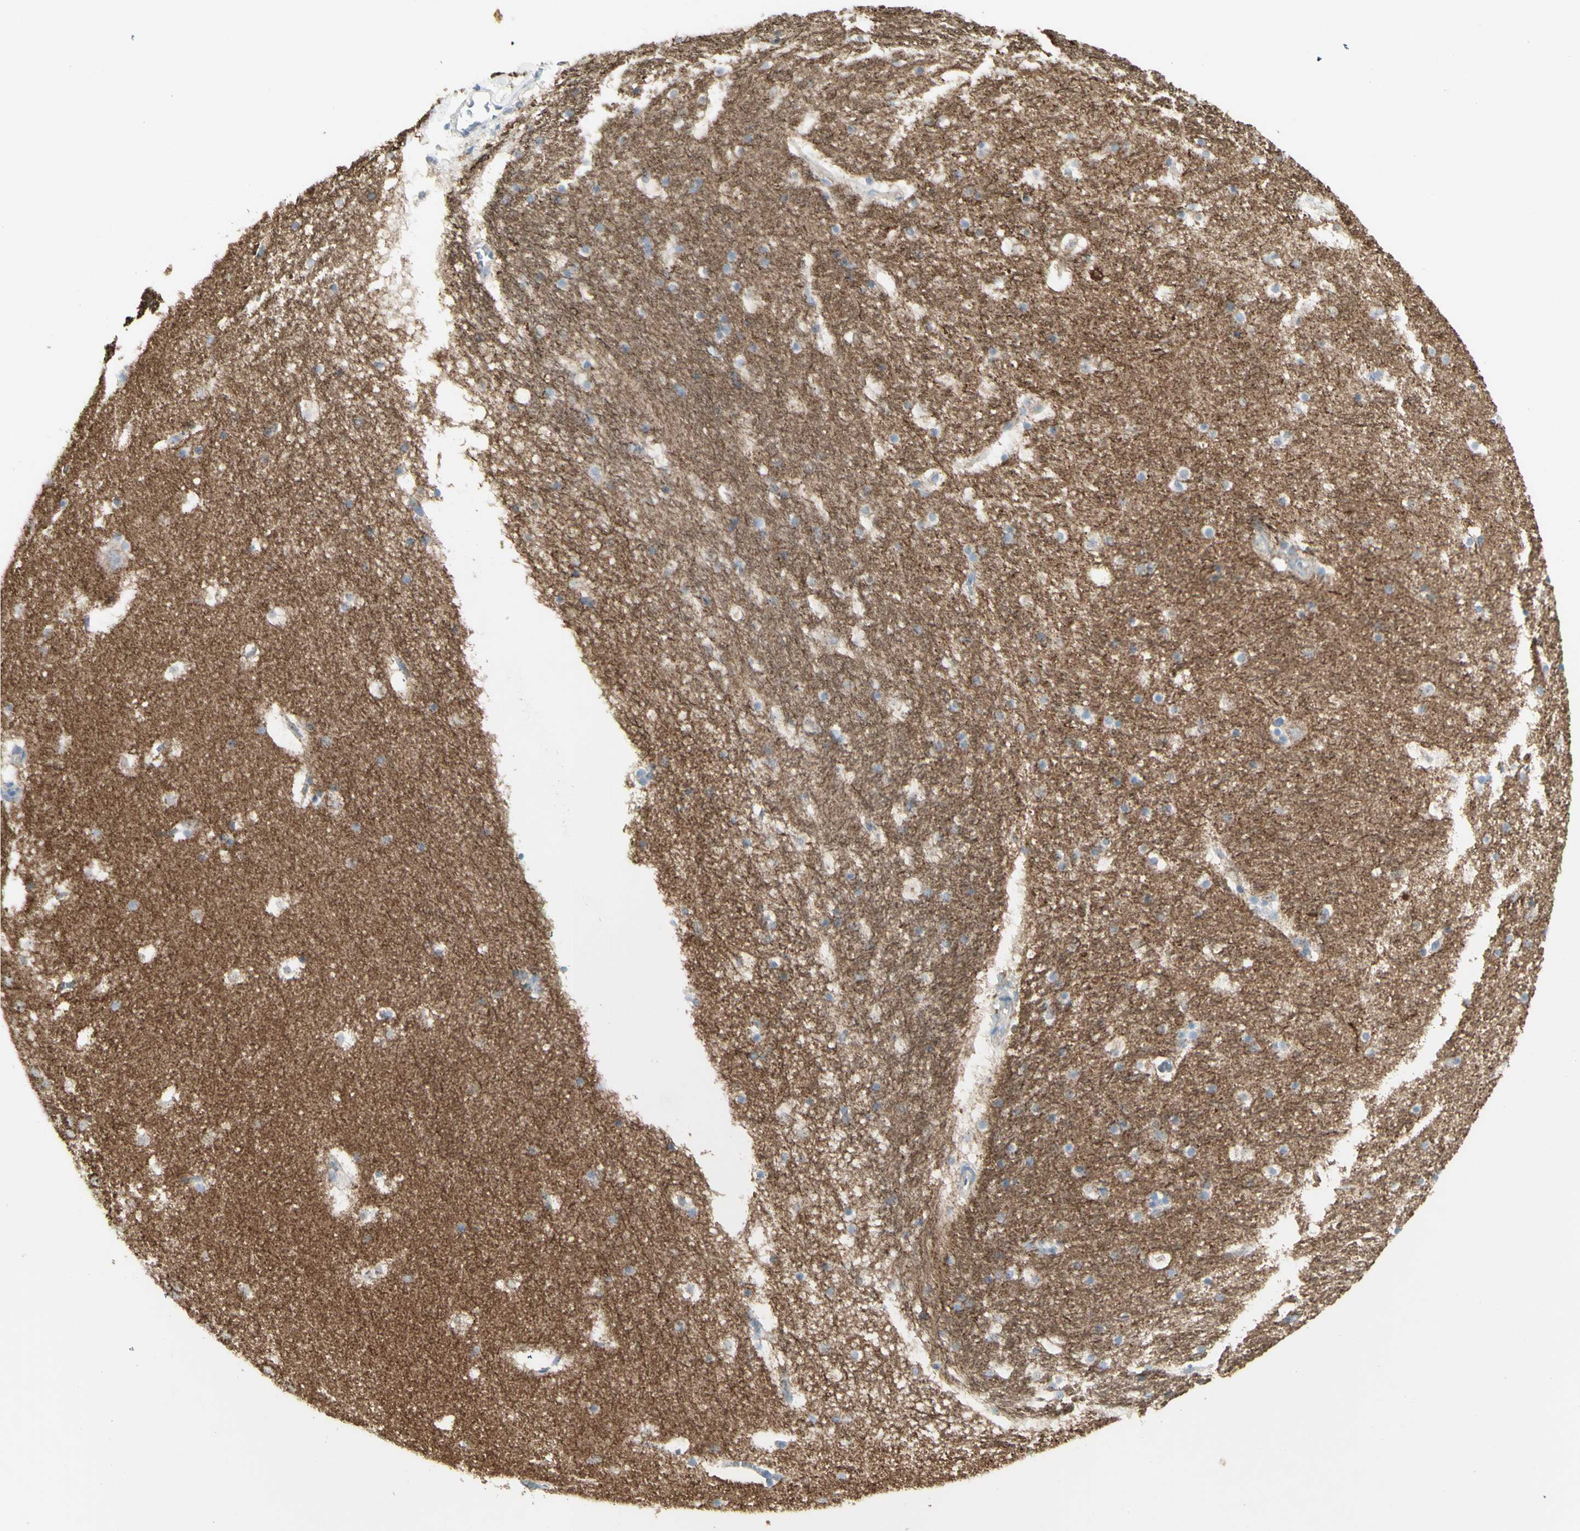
{"staining": {"intensity": "weak", "quantity": "<25%", "location": "cytoplasmic/membranous"}, "tissue": "hippocampus", "cell_type": "Glial cells", "image_type": "normal", "snomed": [{"axis": "morphology", "description": "Normal tissue, NOS"}, {"axis": "topography", "description": "Hippocampus"}], "caption": "IHC of benign human hippocampus demonstrates no positivity in glial cells.", "gene": "CNTNAP1", "patient": {"sex": "male", "age": 45}}